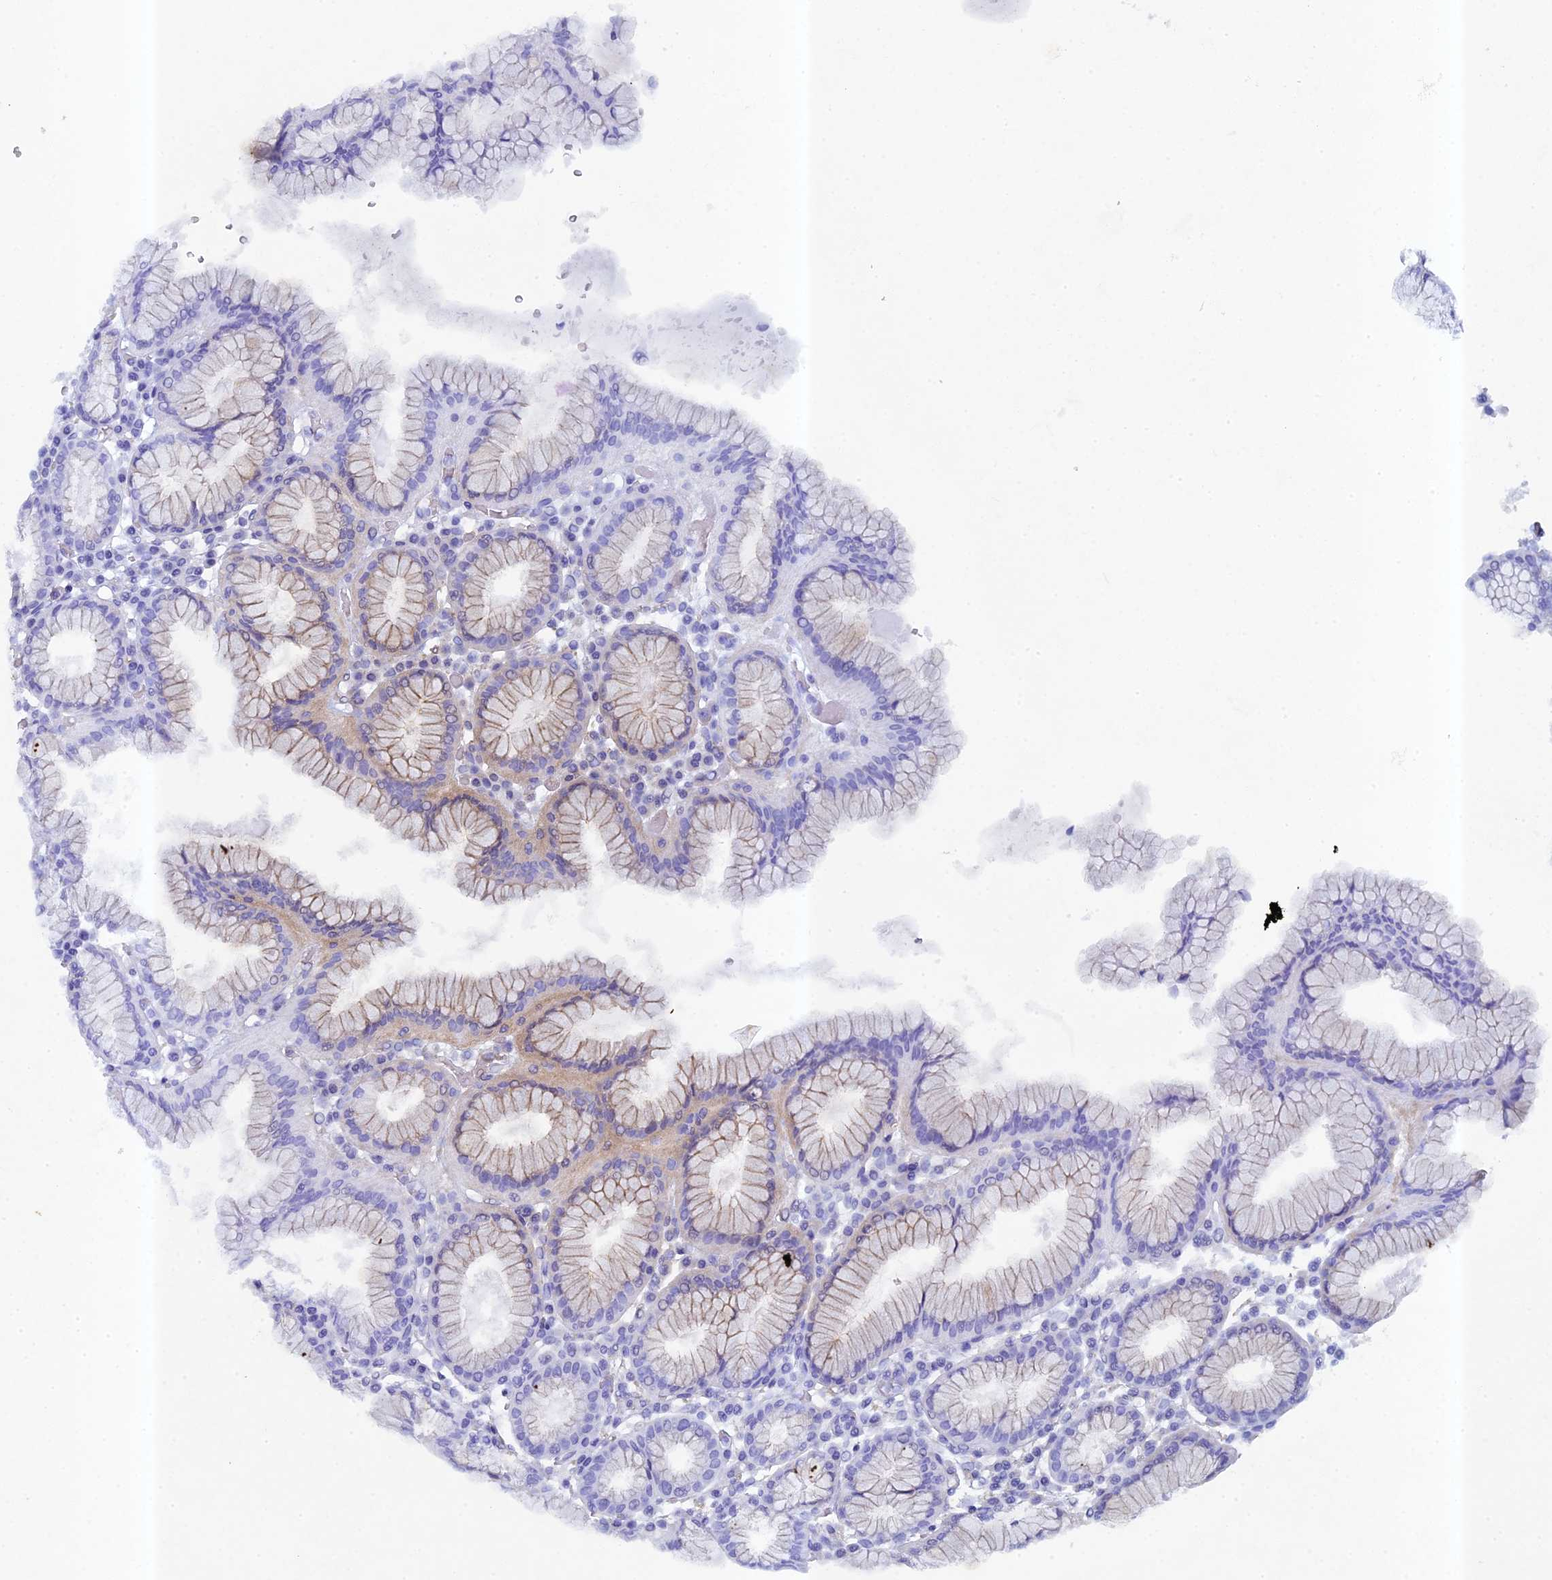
{"staining": {"intensity": "weak", "quantity": "25%-75%", "location": "cytoplasmic/membranous"}, "tissue": "stomach", "cell_type": "Glandular cells", "image_type": "normal", "snomed": [{"axis": "morphology", "description": "Normal tissue, NOS"}, {"axis": "topography", "description": "Stomach"}, {"axis": "topography", "description": "Stomach, lower"}], "caption": "This is a micrograph of immunohistochemistry (IHC) staining of benign stomach, which shows weak expression in the cytoplasmic/membranous of glandular cells.", "gene": "DIXDC1", "patient": {"sex": "female", "age": 56}}